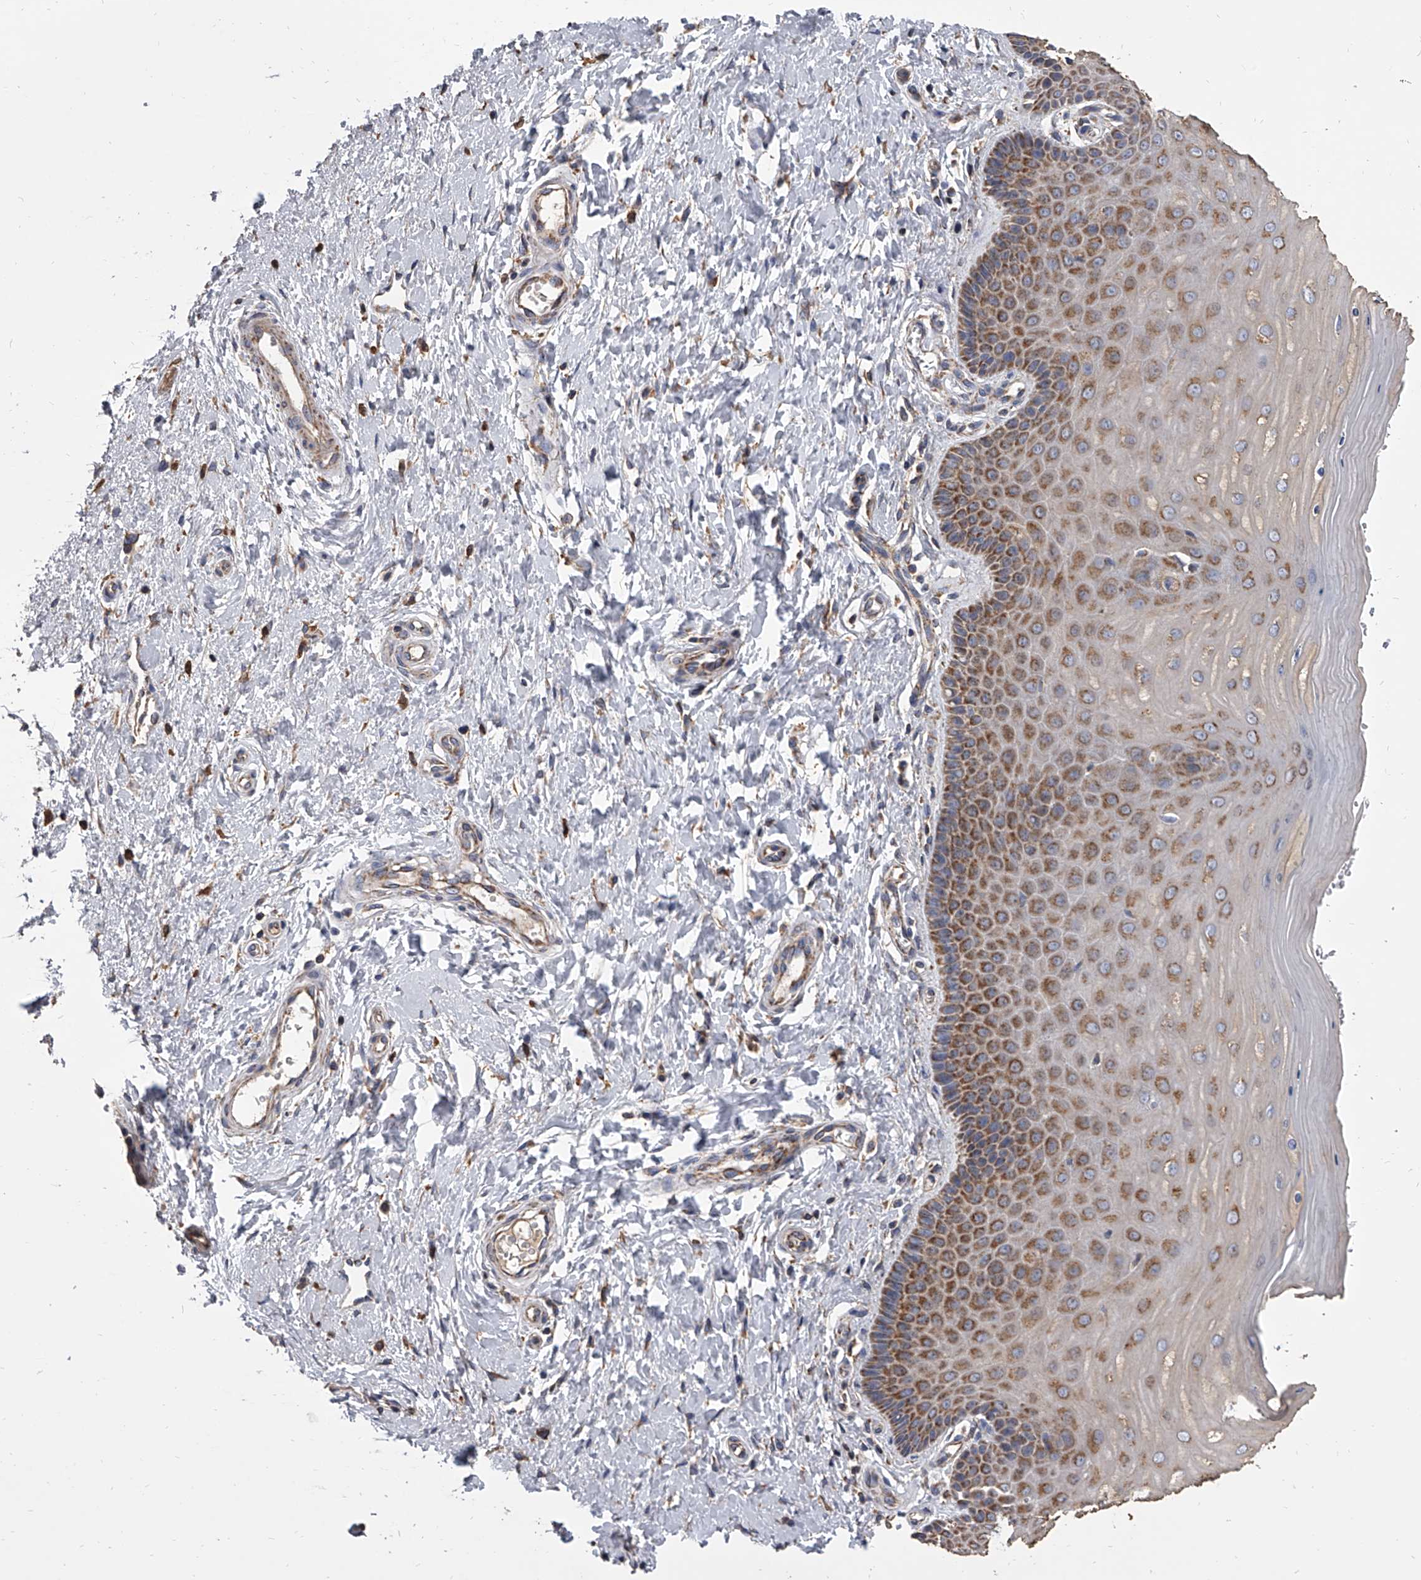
{"staining": {"intensity": "moderate", "quantity": ">75%", "location": "cytoplasmic/membranous"}, "tissue": "cervix", "cell_type": "Glandular cells", "image_type": "normal", "snomed": [{"axis": "morphology", "description": "Normal tissue, NOS"}, {"axis": "topography", "description": "Cervix"}], "caption": "A histopathology image showing moderate cytoplasmic/membranous positivity in approximately >75% of glandular cells in normal cervix, as visualized by brown immunohistochemical staining.", "gene": "MRPL28", "patient": {"sex": "female", "age": 55}}